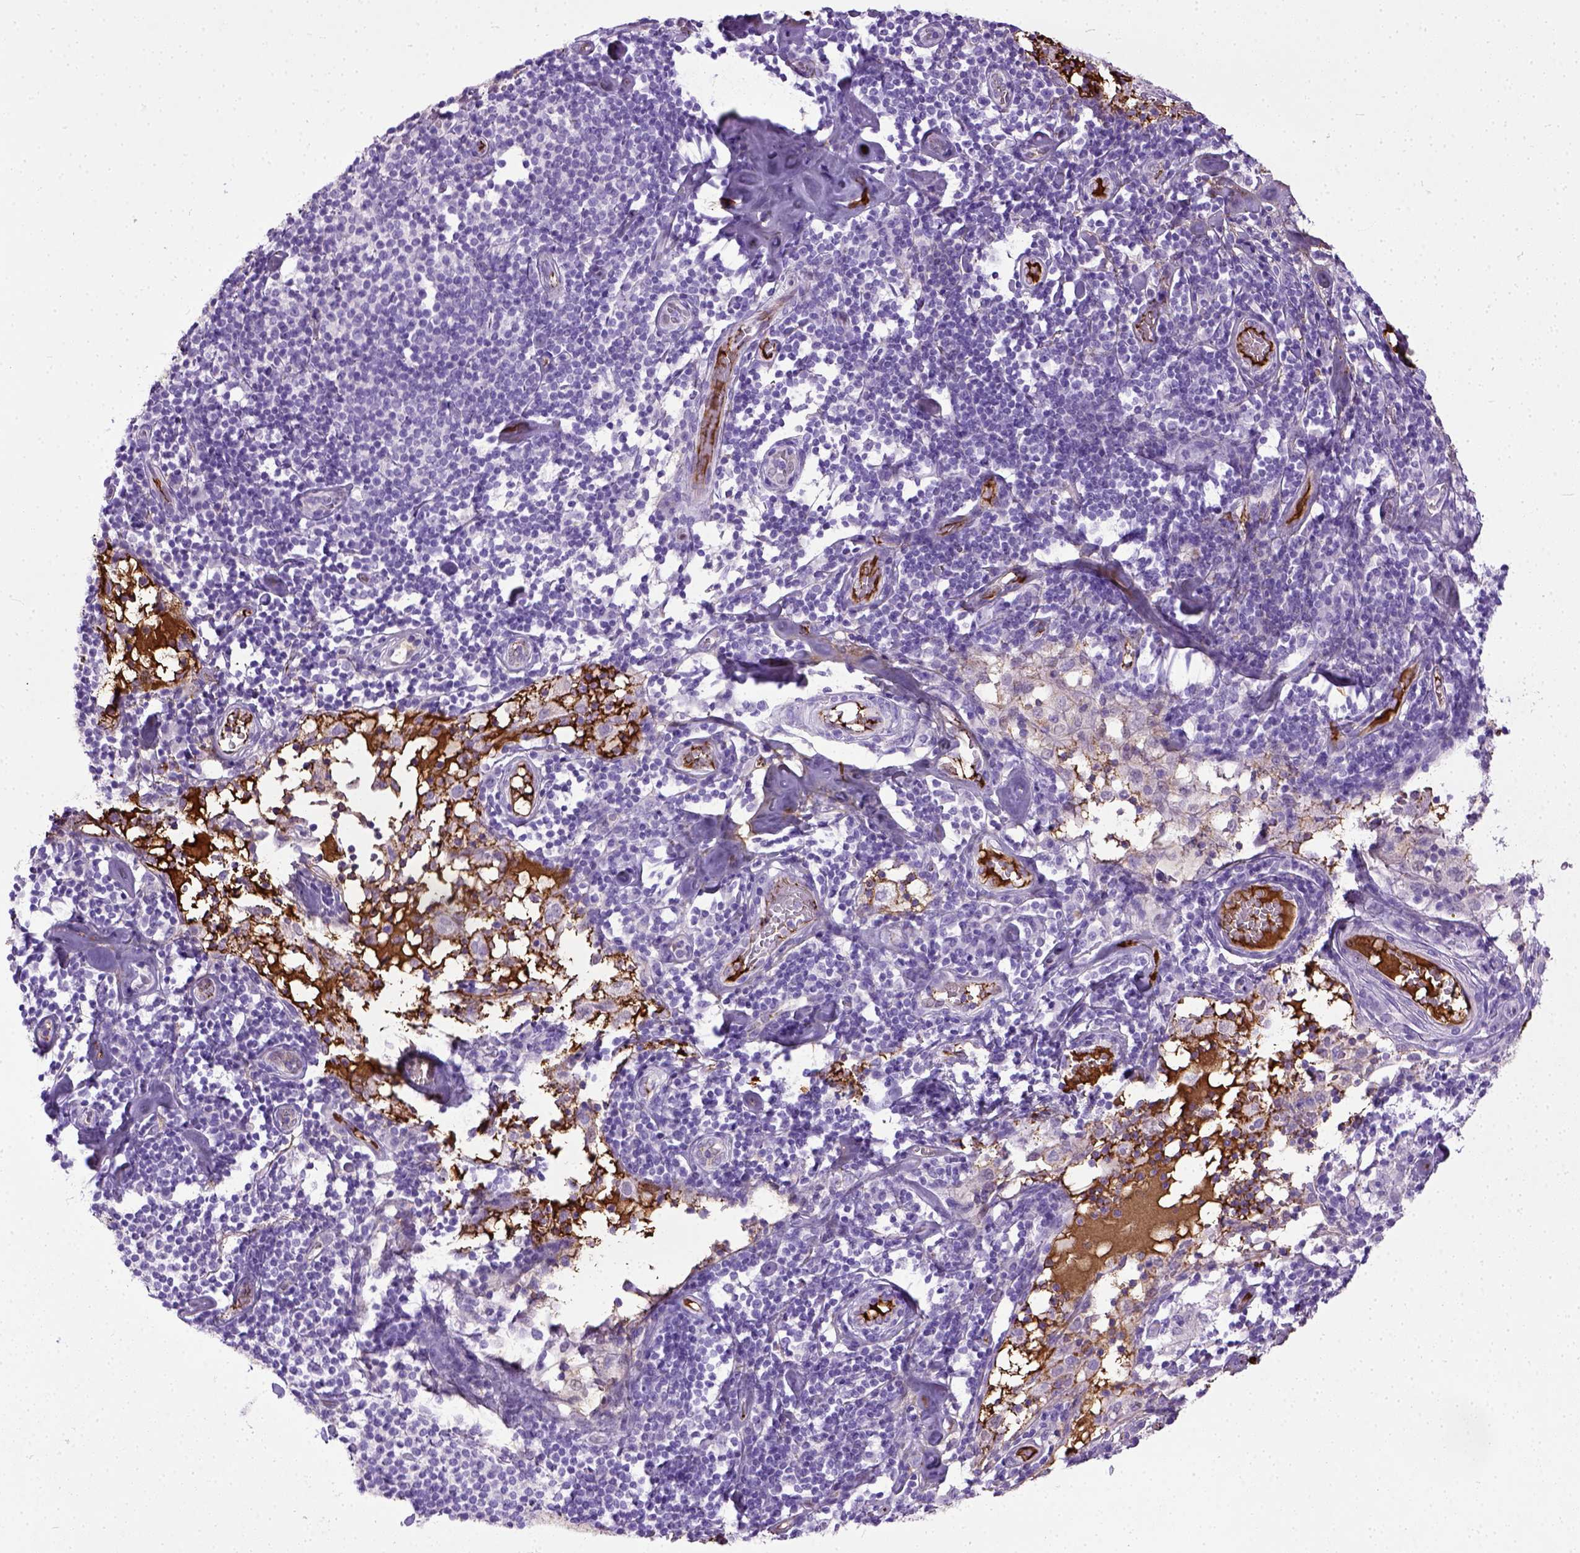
{"staining": {"intensity": "negative", "quantity": "none", "location": "none"}, "tissue": "melanoma", "cell_type": "Tumor cells", "image_type": "cancer", "snomed": [{"axis": "morphology", "description": "Malignant melanoma, Metastatic site"}, {"axis": "topography", "description": "Lymph node"}], "caption": "This is an immunohistochemistry (IHC) photomicrograph of human malignant melanoma (metastatic site). There is no expression in tumor cells.", "gene": "ADAMTS8", "patient": {"sex": "female", "age": 64}}